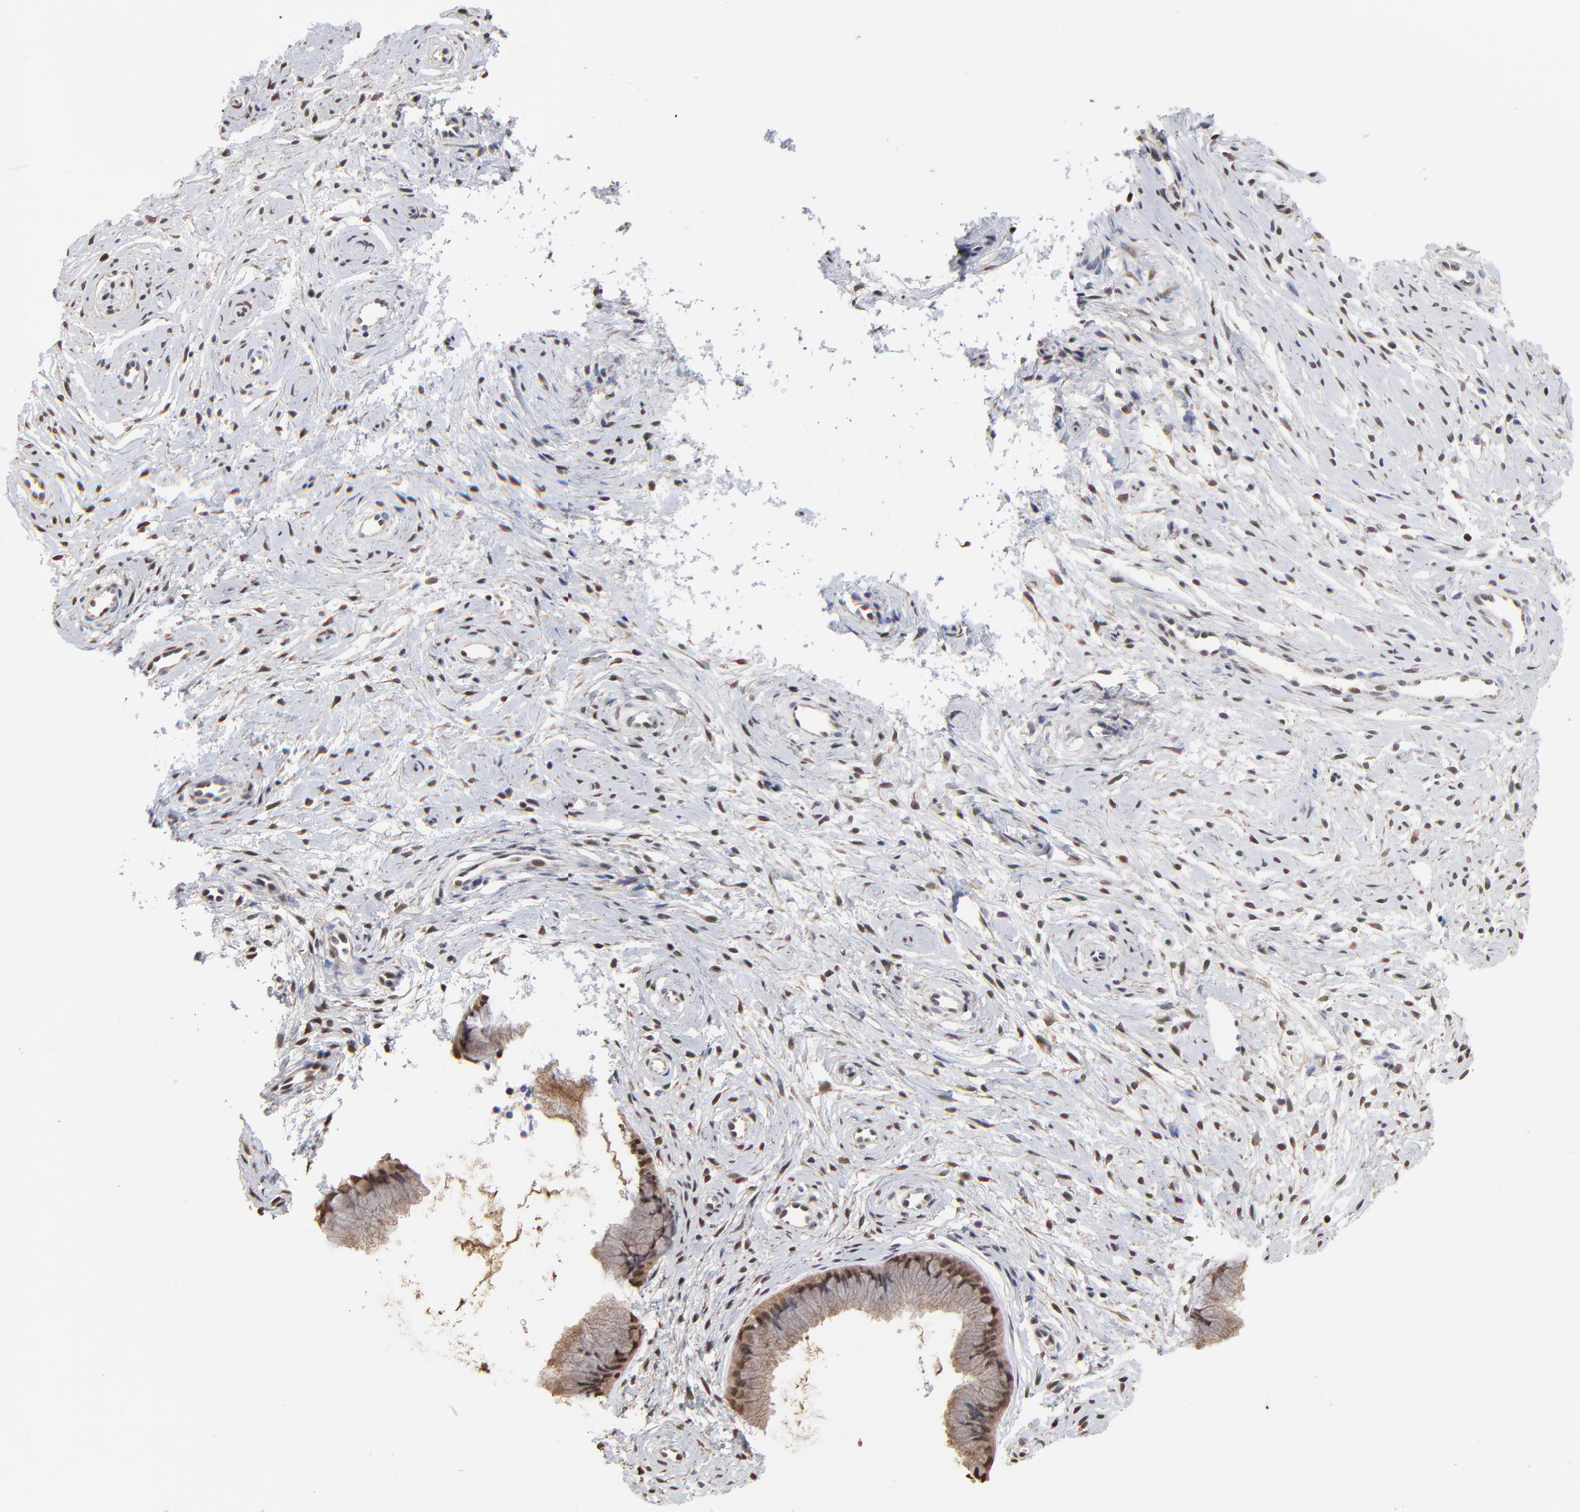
{"staining": {"intensity": "moderate", "quantity": ">75%", "location": "nuclear"}, "tissue": "cervix", "cell_type": "Glandular cells", "image_type": "normal", "snomed": [{"axis": "morphology", "description": "Normal tissue, NOS"}, {"axis": "topography", "description": "Cervix"}], "caption": "High-power microscopy captured an immunohistochemistry histopathology image of unremarkable cervix, revealing moderate nuclear expression in approximately >75% of glandular cells.", "gene": "BIRC5", "patient": {"sex": "female", "age": 39}}